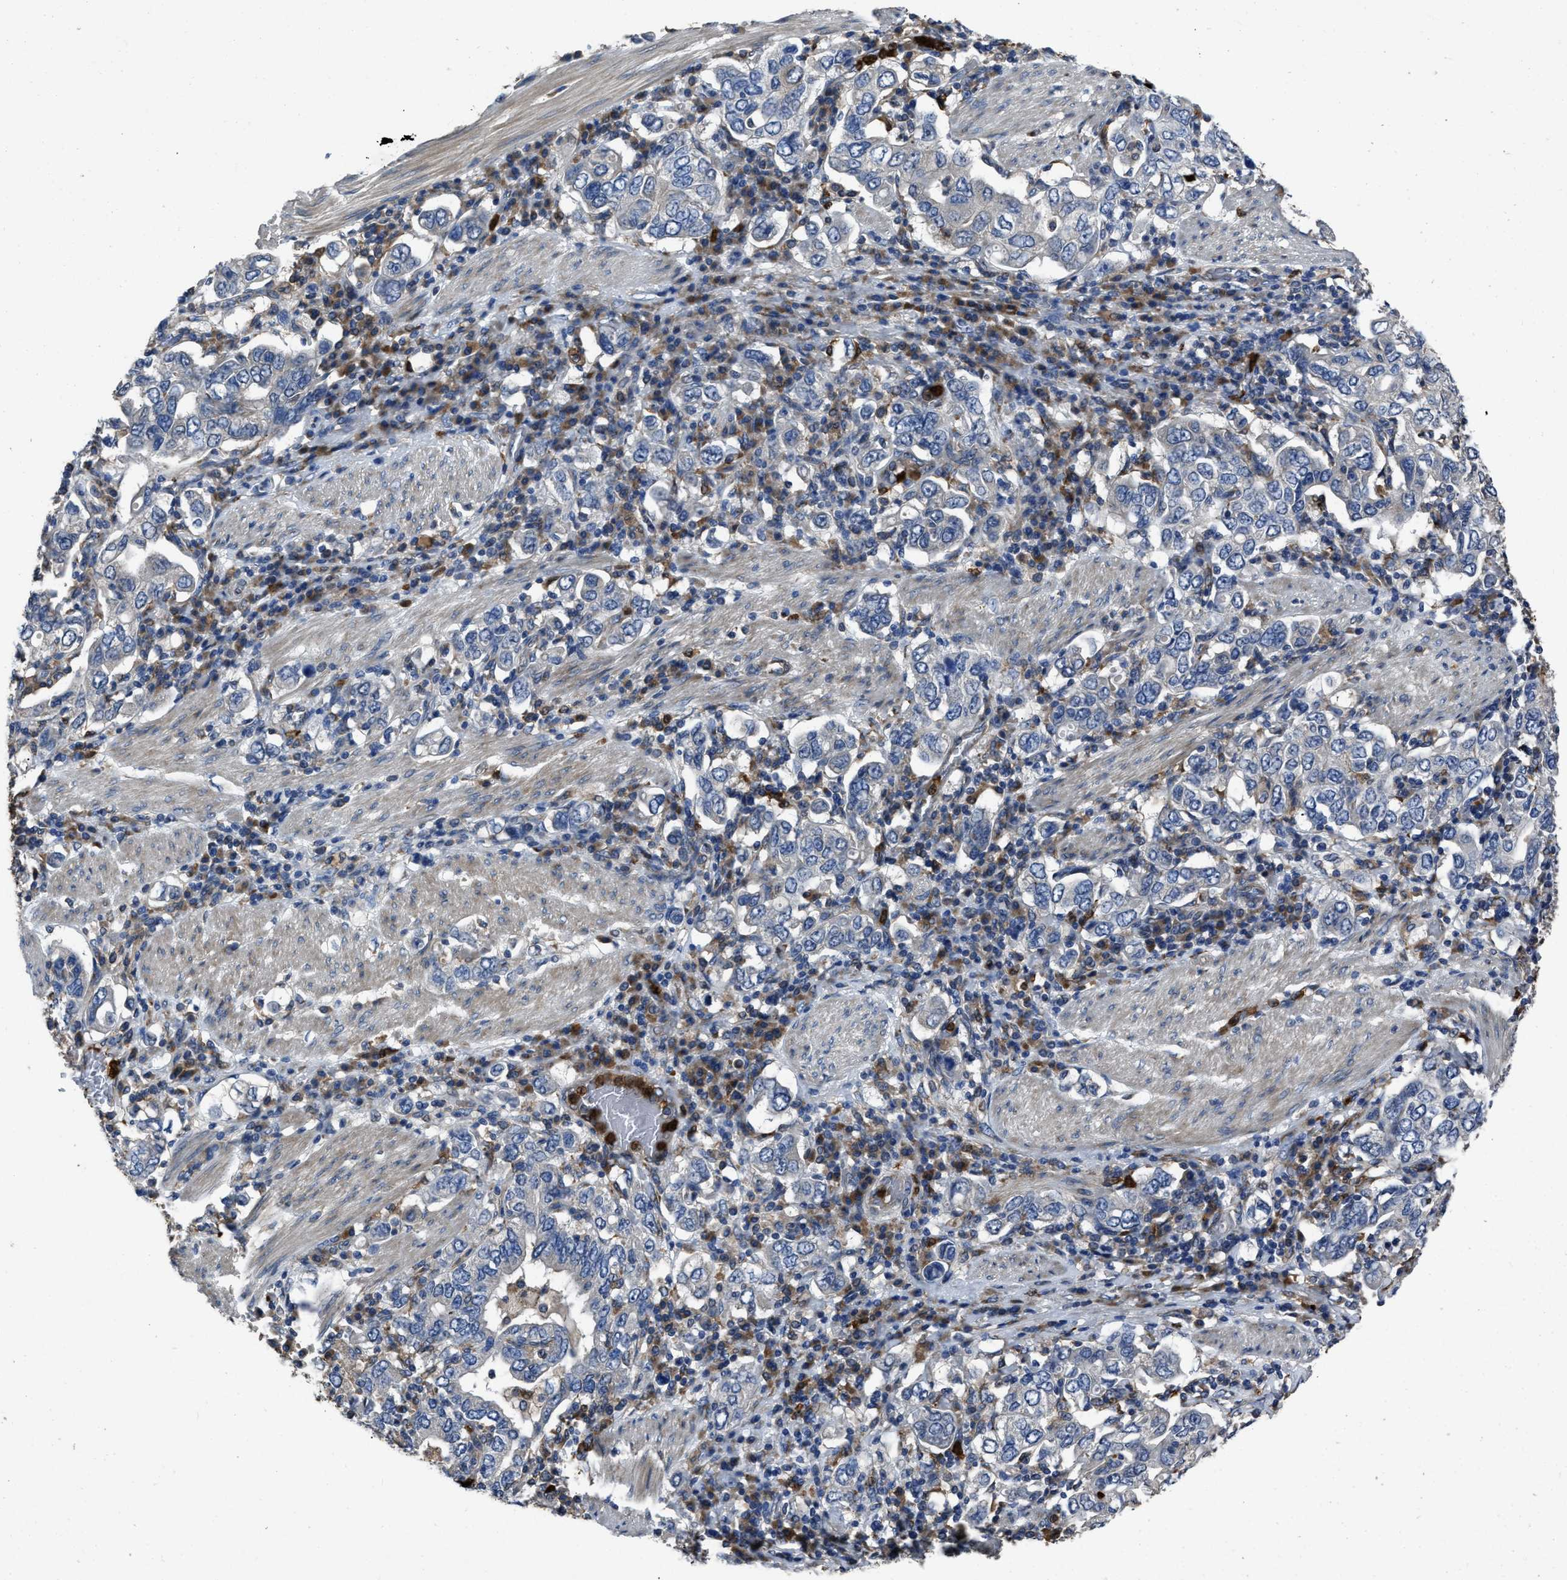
{"staining": {"intensity": "negative", "quantity": "none", "location": "none"}, "tissue": "stomach cancer", "cell_type": "Tumor cells", "image_type": "cancer", "snomed": [{"axis": "morphology", "description": "Adenocarcinoma, NOS"}, {"axis": "topography", "description": "Stomach, upper"}], "caption": "The photomicrograph demonstrates no staining of tumor cells in stomach cancer. Brightfield microscopy of IHC stained with DAB (3,3'-diaminobenzidine) (brown) and hematoxylin (blue), captured at high magnification.", "gene": "ANGPT1", "patient": {"sex": "male", "age": 62}}